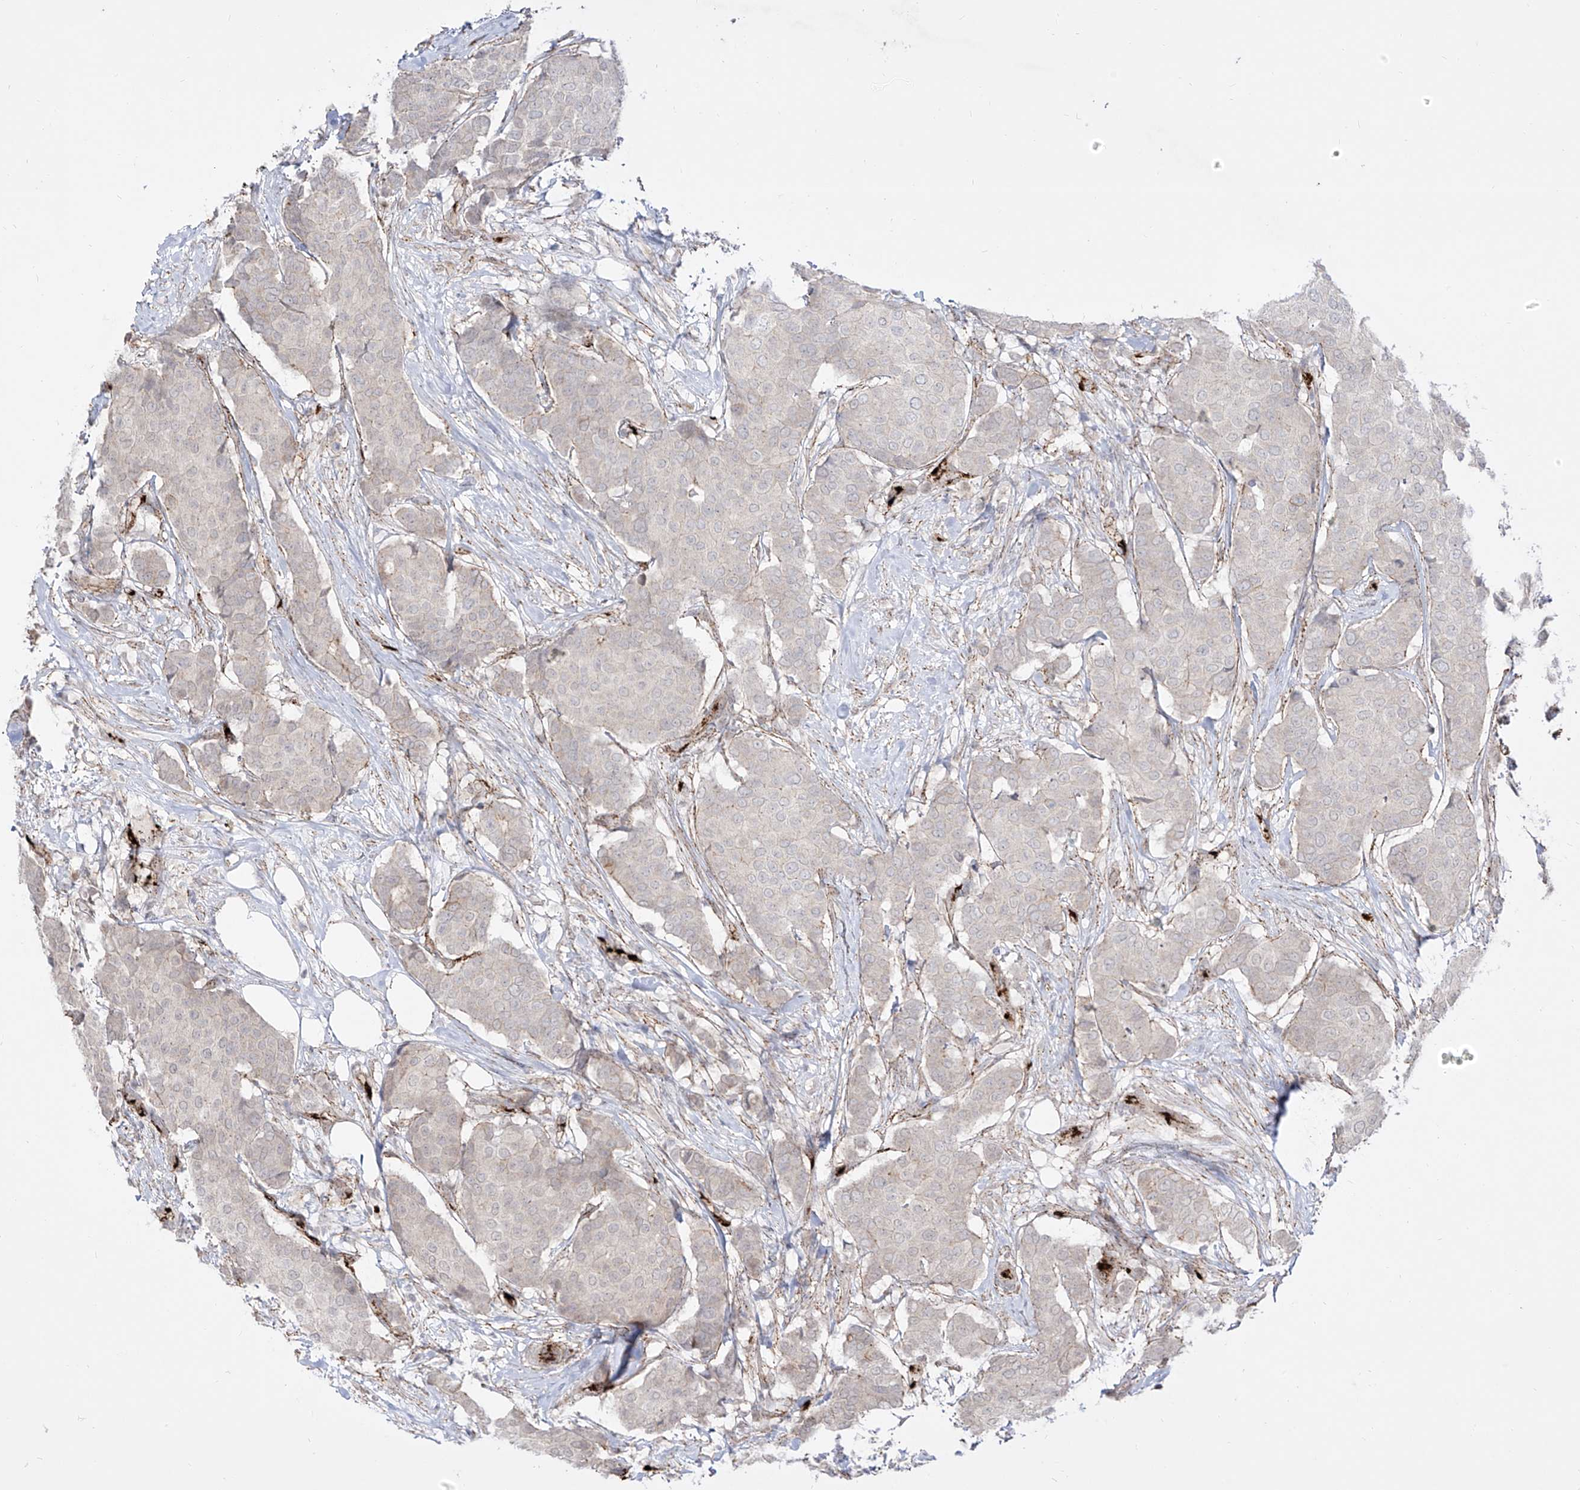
{"staining": {"intensity": "negative", "quantity": "none", "location": "none"}, "tissue": "breast cancer", "cell_type": "Tumor cells", "image_type": "cancer", "snomed": [{"axis": "morphology", "description": "Duct carcinoma"}, {"axis": "topography", "description": "Breast"}], "caption": "This is a image of immunohistochemistry (IHC) staining of breast infiltrating ductal carcinoma, which shows no staining in tumor cells.", "gene": "ZGRF1", "patient": {"sex": "female", "age": 75}}